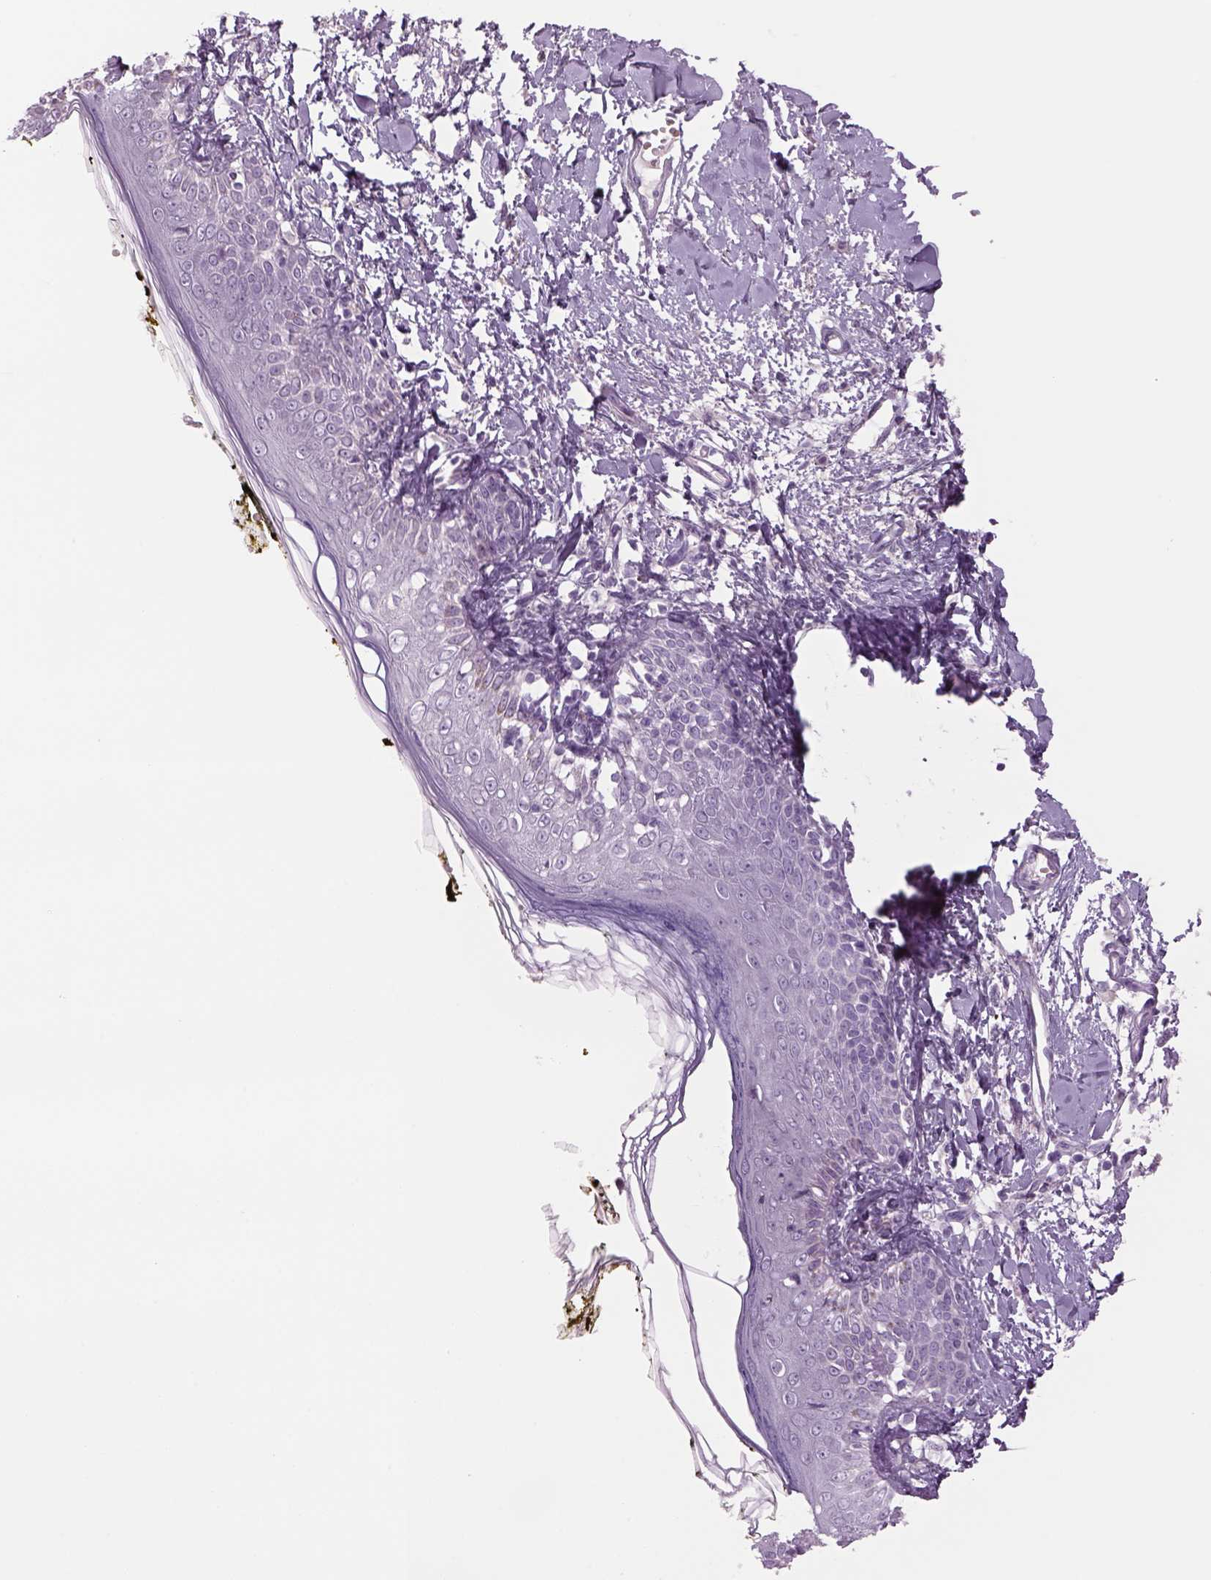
{"staining": {"intensity": "negative", "quantity": "none", "location": "none"}, "tissue": "skin", "cell_type": "Fibroblasts", "image_type": "normal", "snomed": [{"axis": "morphology", "description": "Normal tissue, NOS"}, {"axis": "topography", "description": "Skin"}], "caption": "Skin stained for a protein using immunohistochemistry exhibits no staining fibroblasts.", "gene": "MDH1B", "patient": {"sex": "male", "age": 76}}